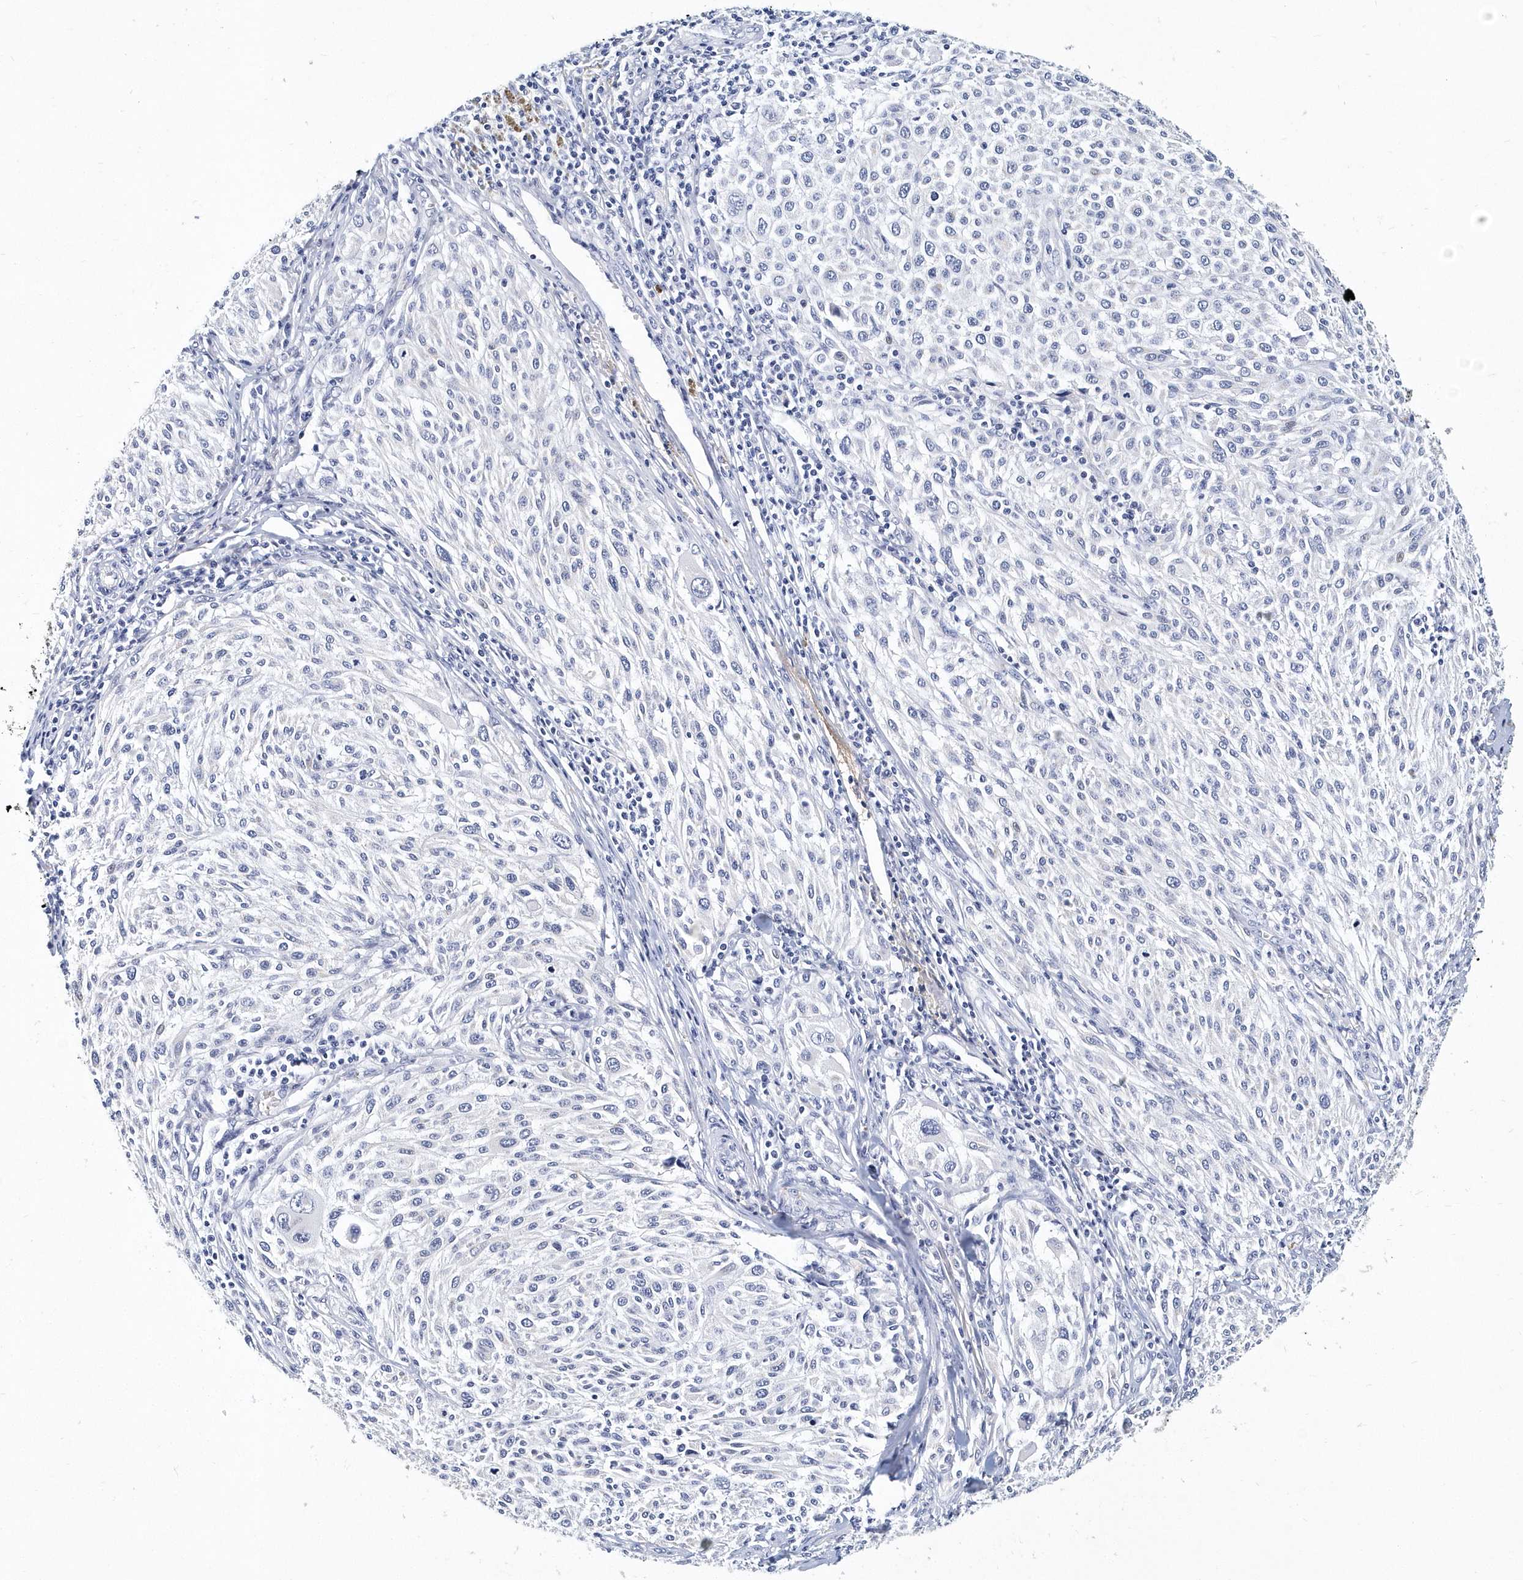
{"staining": {"intensity": "negative", "quantity": "none", "location": "none"}, "tissue": "melanoma", "cell_type": "Tumor cells", "image_type": "cancer", "snomed": [{"axis": "morphology", "description": "Malignant melanoma, NOS"}, {"axis": "topography", "description": "Skin of trunk"}], "caption": "Immunohistochemistry (IHC) image of neoplastic tissue: melanoma stained with DAB shows no significant protein positivity in tumor cells.", "gene": "ITGA2B", "patient": {"sex": "male", "age": 71}}